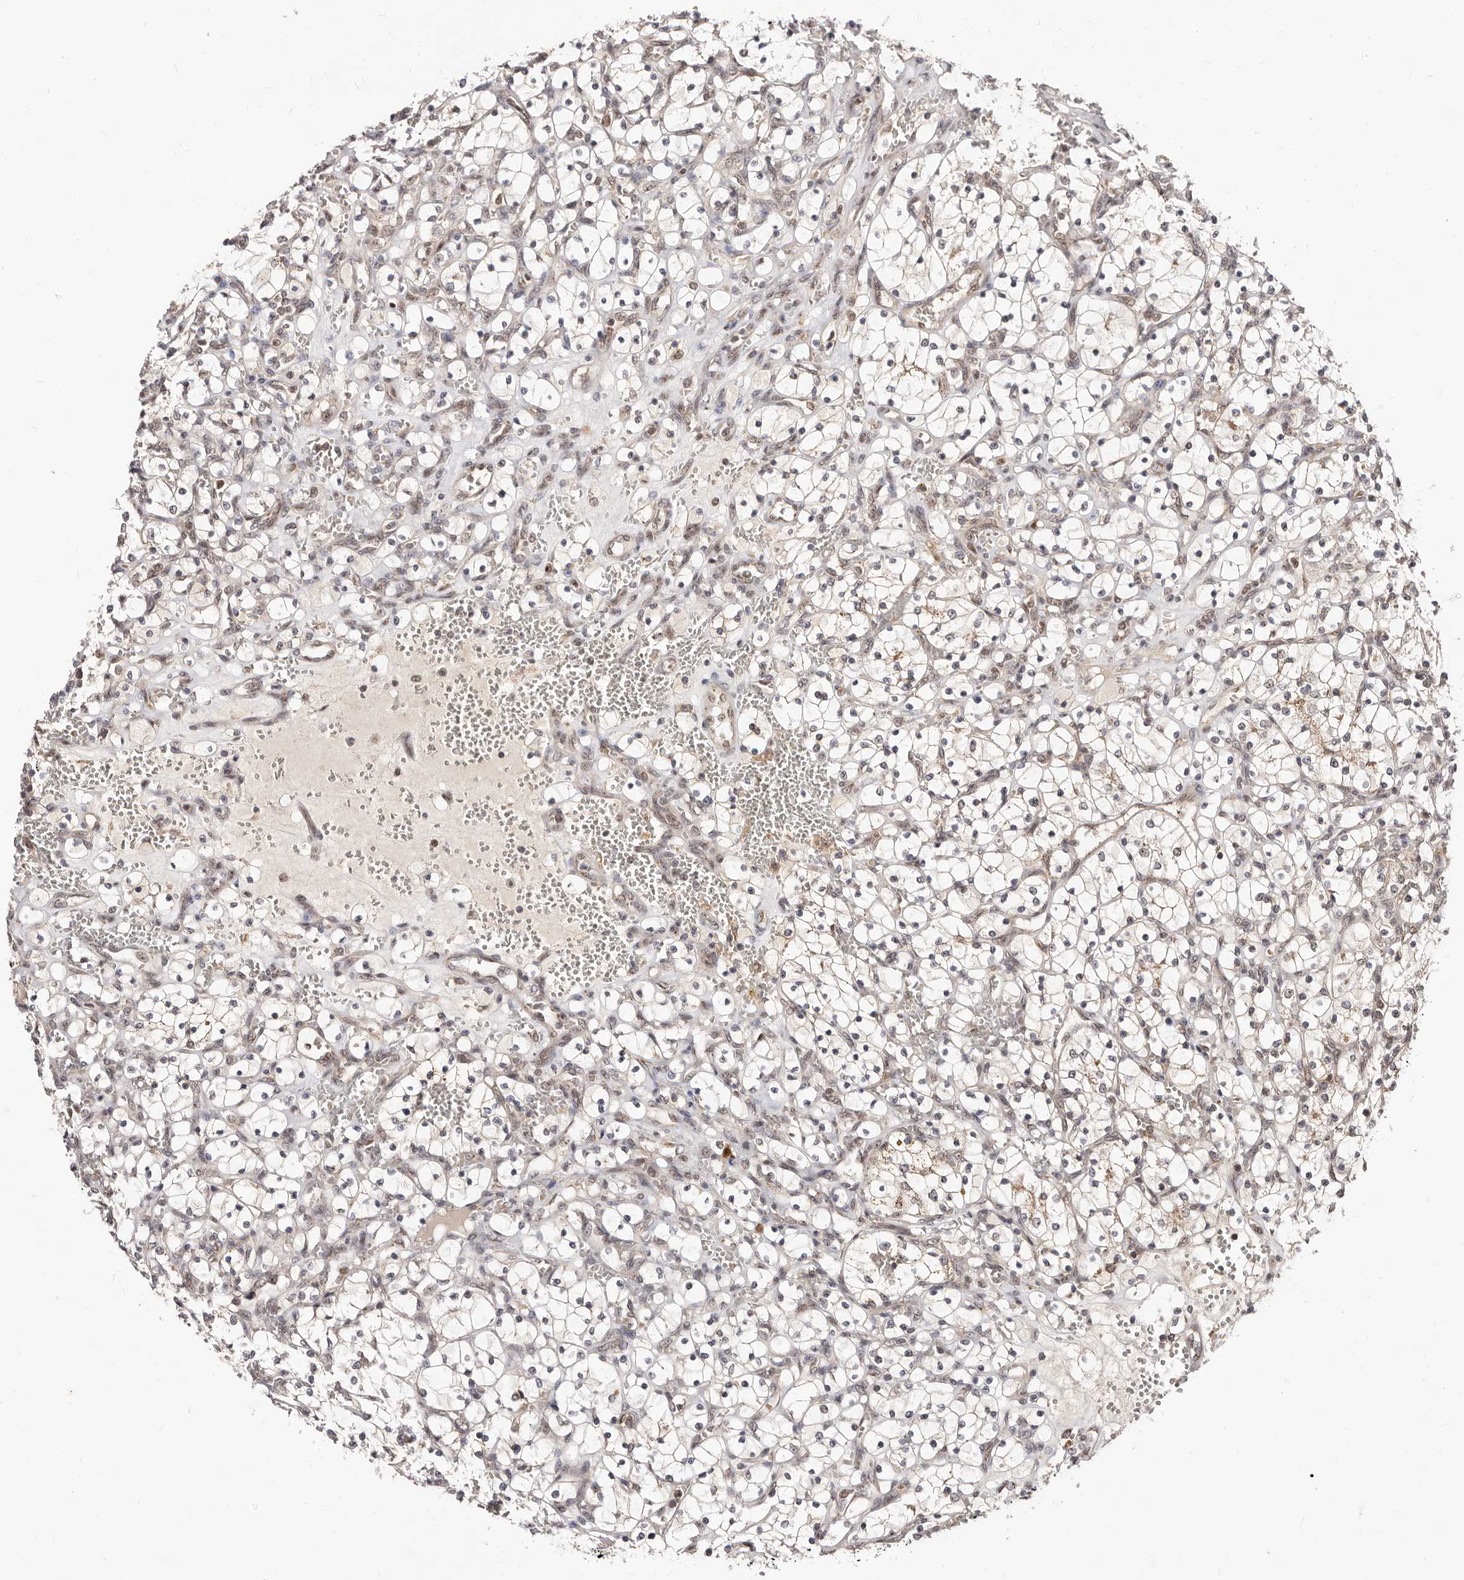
{"staining": {"intensity": "negative", "quantity": "none", "location": "none"}, "tissue": "renal cancer", "cell_type": "Tumor cells", "image_type": "cancer", "snomed": [{"axis": "morphology", "description": "Adenocarcinoma, NOS"}, {"axis": "topography", "description": "Kidney"}], "caption": "Renal adenocarcinoma stained for a protein using IHC exhibits no expression tumor cells.", "gene": "APOL6", "patient": {"sex": "female", "age": 69}}